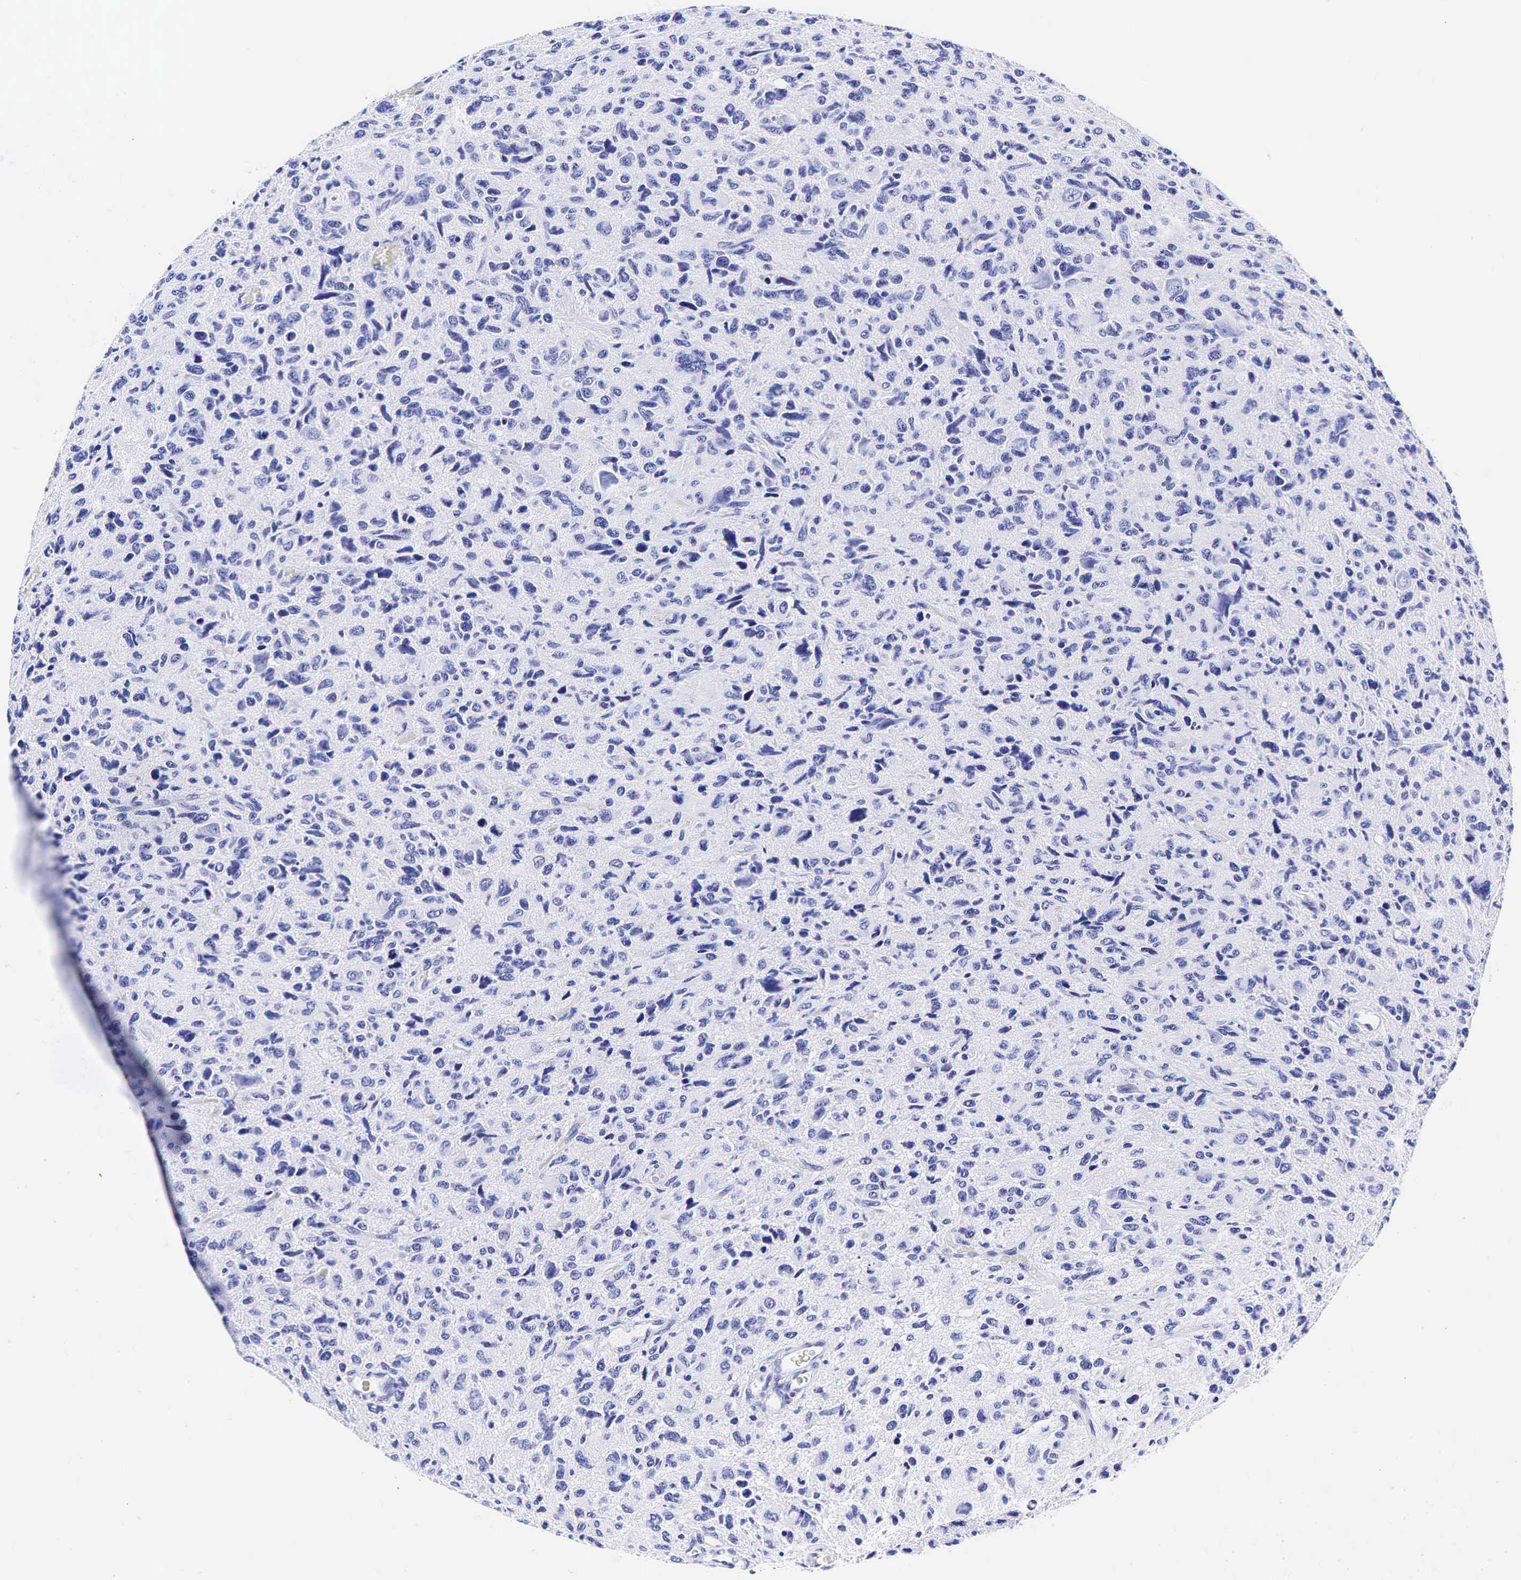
{"staining": {"intensity": "negative", "quantity": "none", "location": "none"}, "tissue": "glioma", "cell_type": "Tumor cells", "image_type": "cancer", "snomed": [{"axis": "morphology", "description": "Glioma, malignant, High grade"}, {"axis": "topography", "description": "Brain"}], "caption": "Glioma was stained to show a protein in brown. There is no significant positivity in tumor cells. The staining was performed using DAB (3,3'-diaminobenzidine) to visualize the protein expression in brown, while the nuclei were stained in blue with hematoxylin (Magnification: 20x).", "gene": "GAST", "patient": {"sex": "female", "age": 60}}